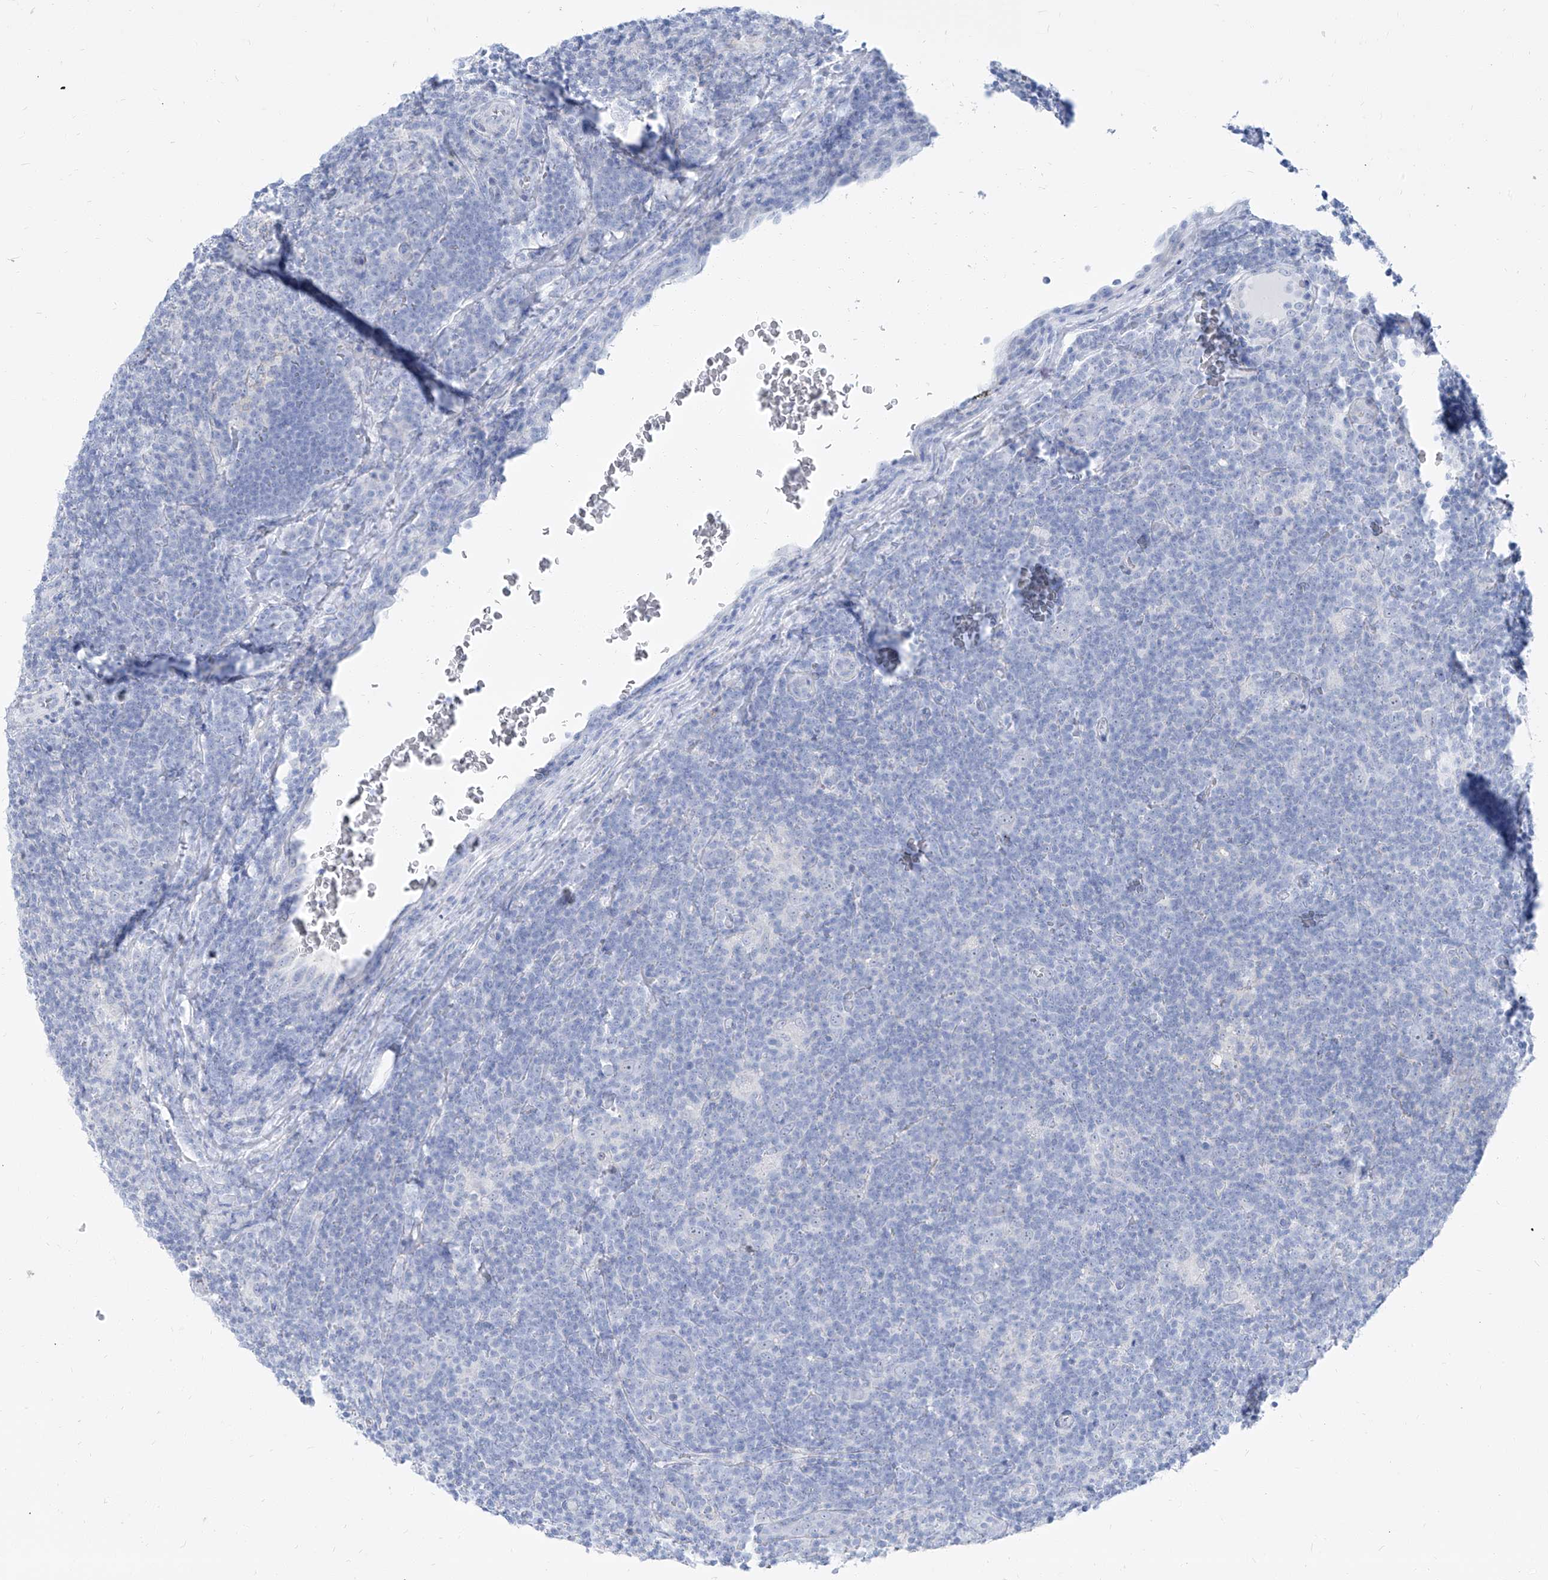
{"staining": {"intensity": "negative", "quantity": "none", "location": "none"}, "tissue": "lymphoma", "cell_type": "Tumor cells", "image_type": "cancer", "snomed": [{"axis": "morphology", "description": "Hodgkin's disease, NOS"}, {"axis": "topography", "description": "Lymph node"}], "caption": "Immunohistochemistry micrograph of human lymphoma stained for a protein (brown), which demonstrates no expression in tumor cells.", "gene": "TXLNB", "patient": {"sex": "female", "age": 57}}